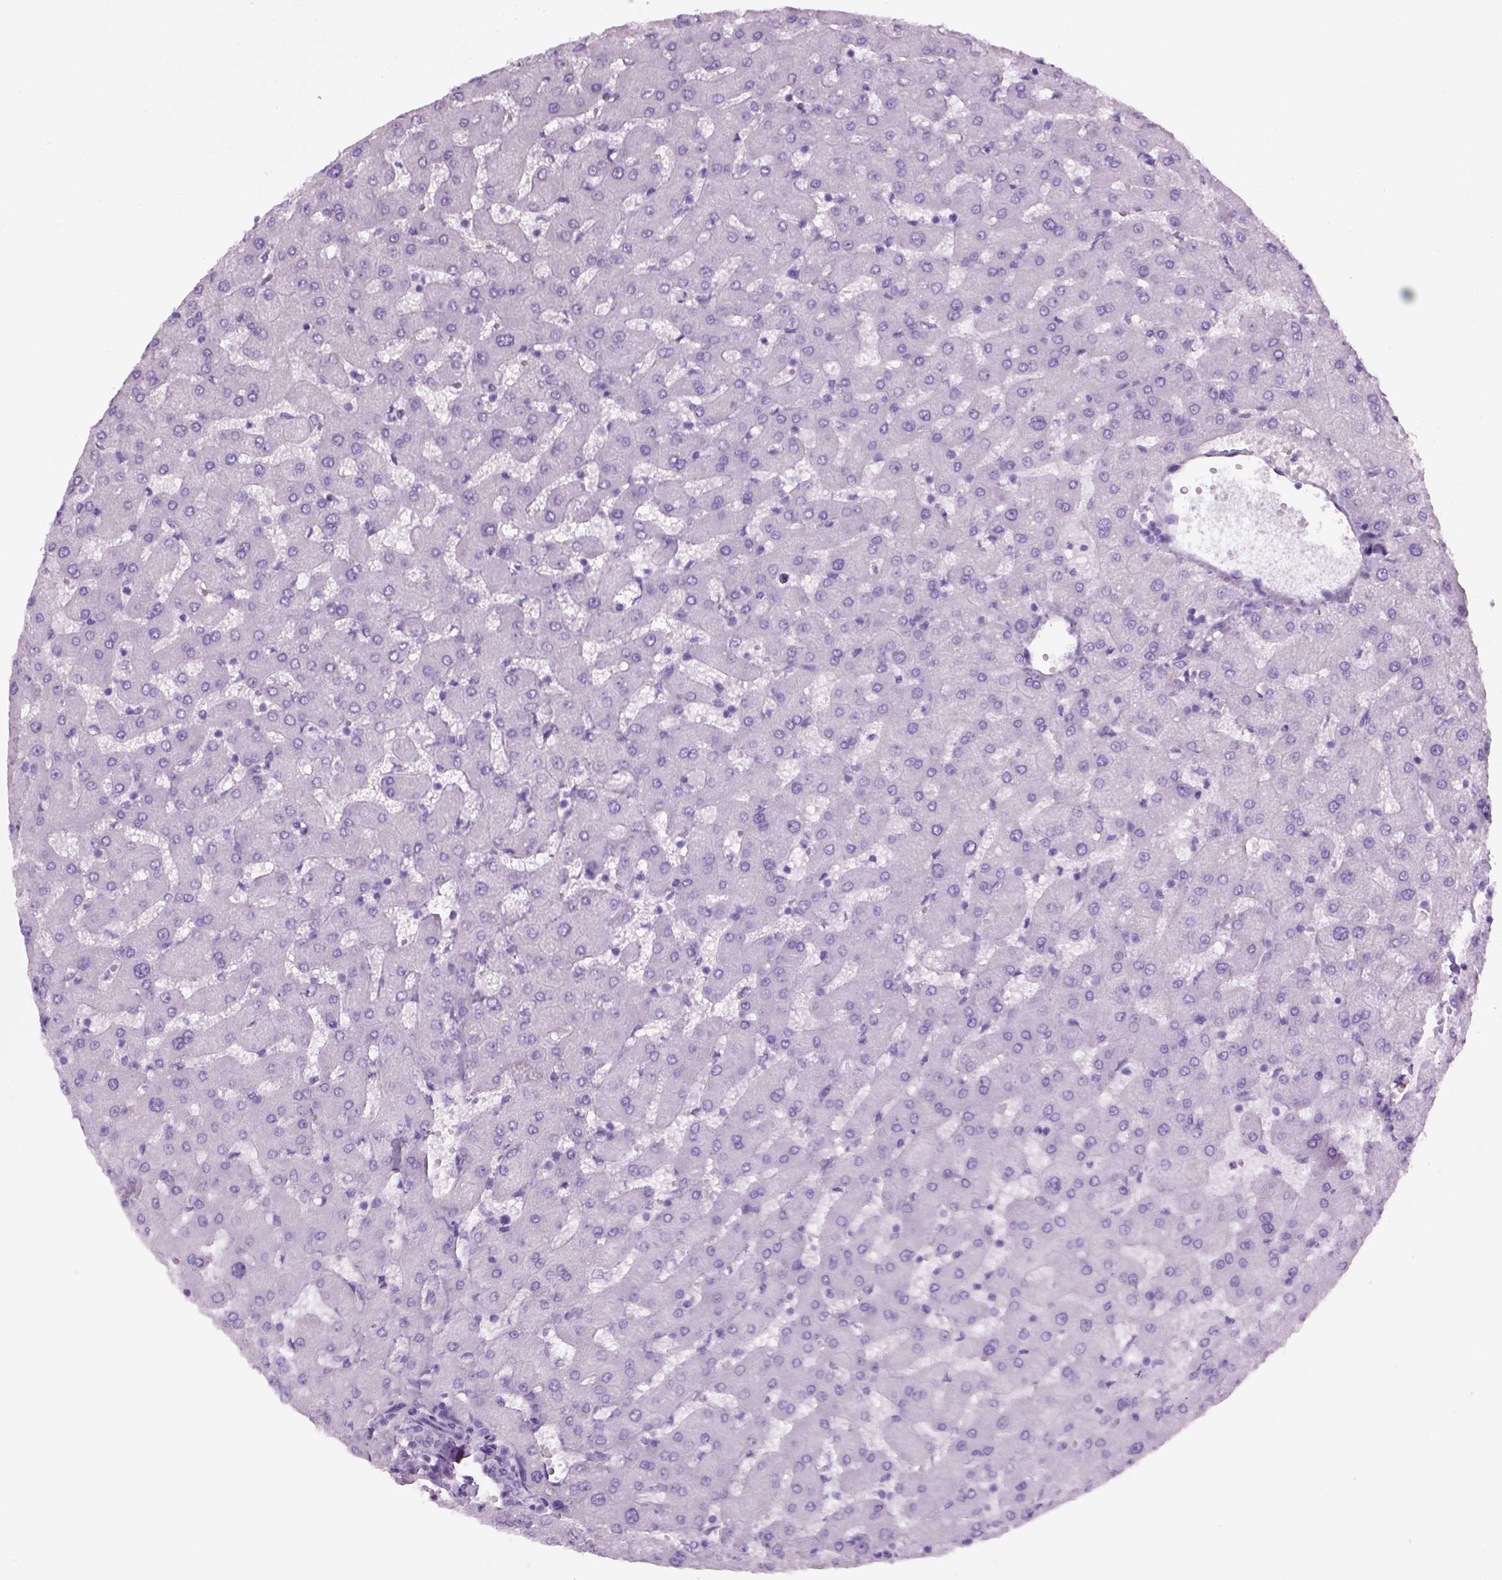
{"staining": {"intensity": "negative", "quantity": "none", "location": "none"}, "tissue": "liver", "cell_type": "Cholangiocytes", "image_type": "normal", "snomed": [{"axis": "morphology", "description": "Normal tissue, NOS"}, {"axis": "topography", "description": "Liver"}], "caption": "Cholangiocytes are negative for protein expression in benign human liver. (Immunohistochemistry (ihc), brightfield microscopy, high magnification).", "gene": "FAM161A", "patient": {"sex": "female", "age": 63}}